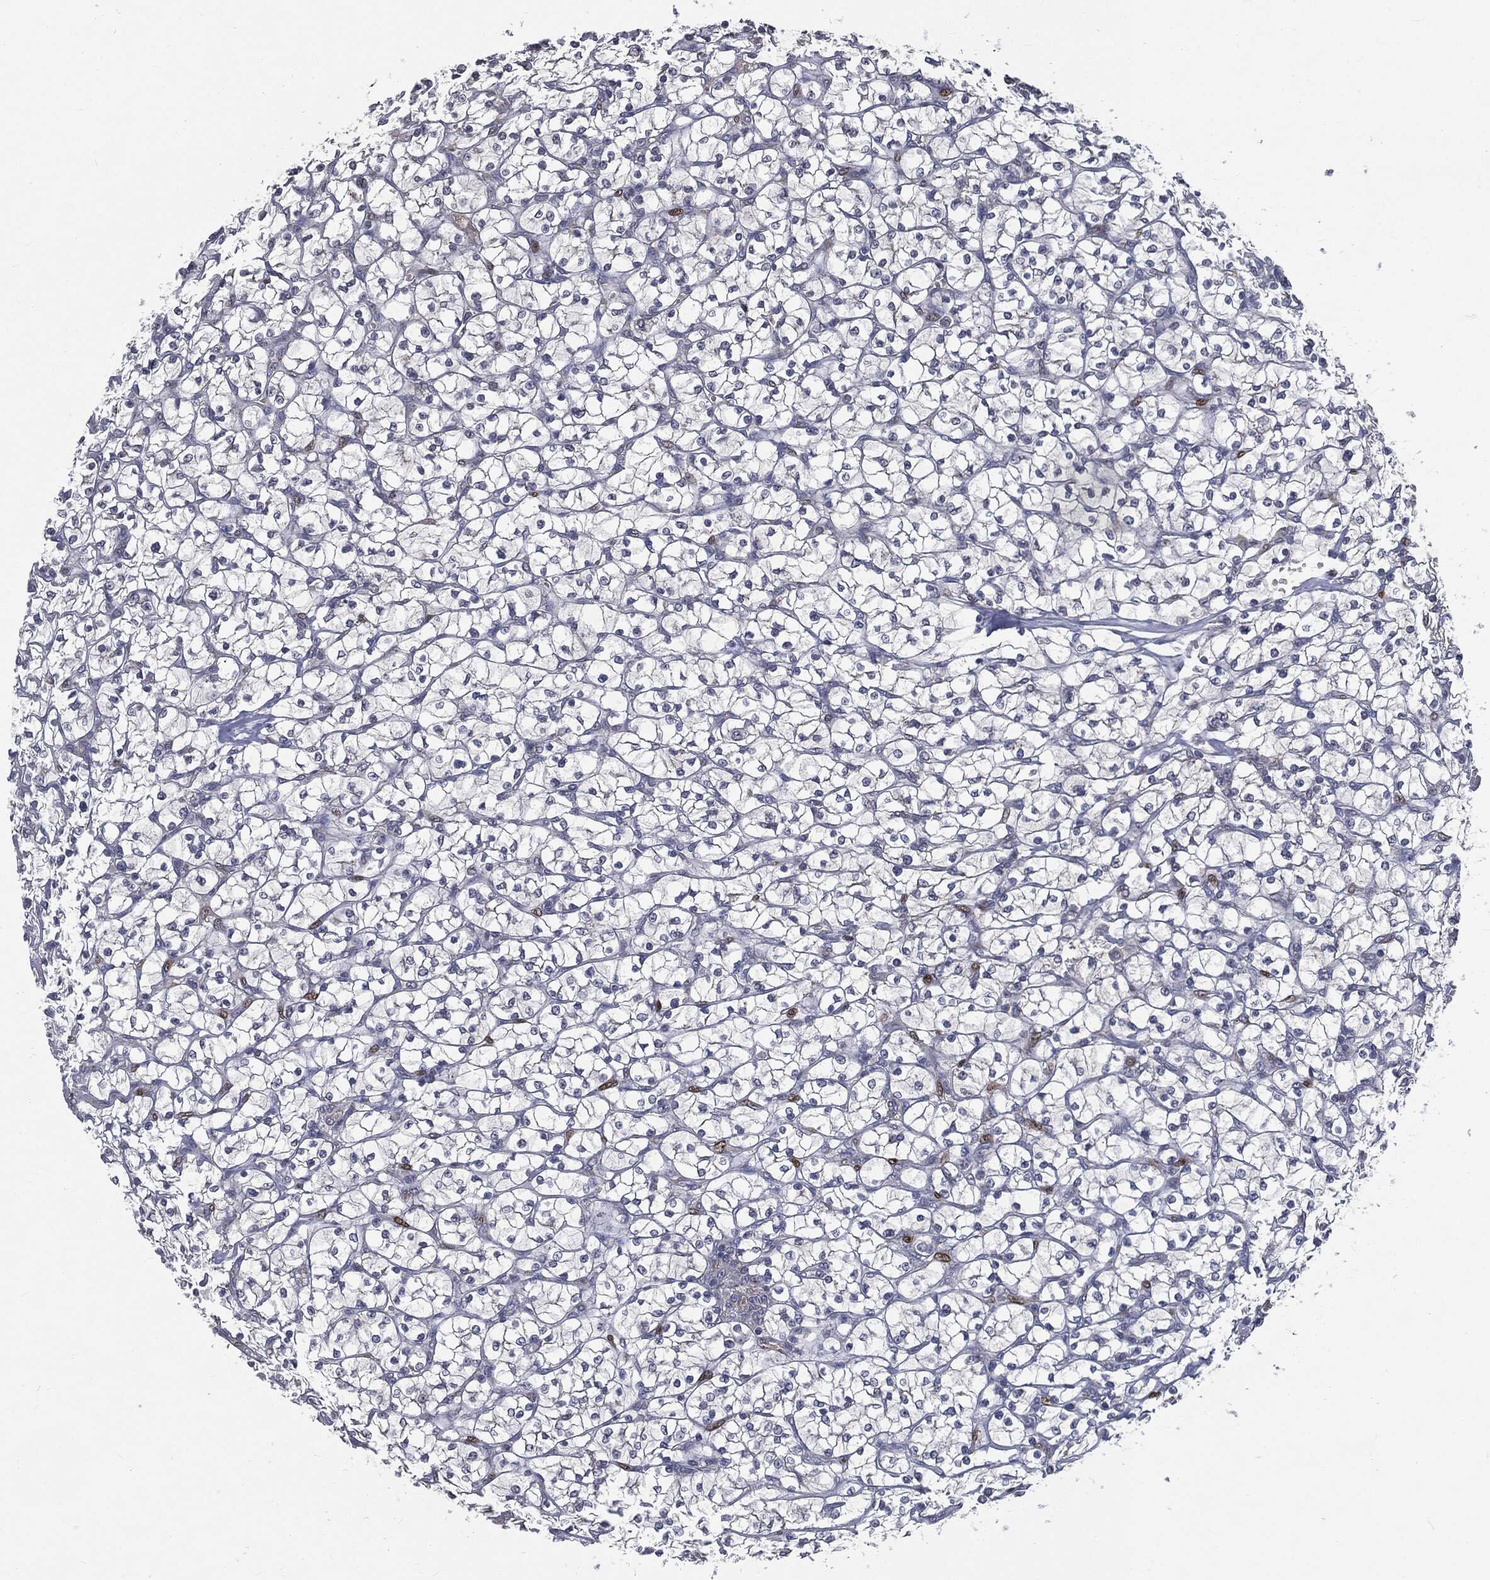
{"staining": {"intensity": "negative", "quantity": "none", "location": "none"}, "tissue": "renal cancer", "cell_type": "Tumor cells", "image_type": "cancer", "snomed": [{"axis": "morphology", "description": "Adenocarcinoma, NOS"}, {"axis": "topography", "description": "Kidney"}], "caption": "A histopathology image of human renal adenocarcinoma is negative for staining in tumor cells.", "gene": "CASD1", "patient": {"sex": "female", "age": 64}}